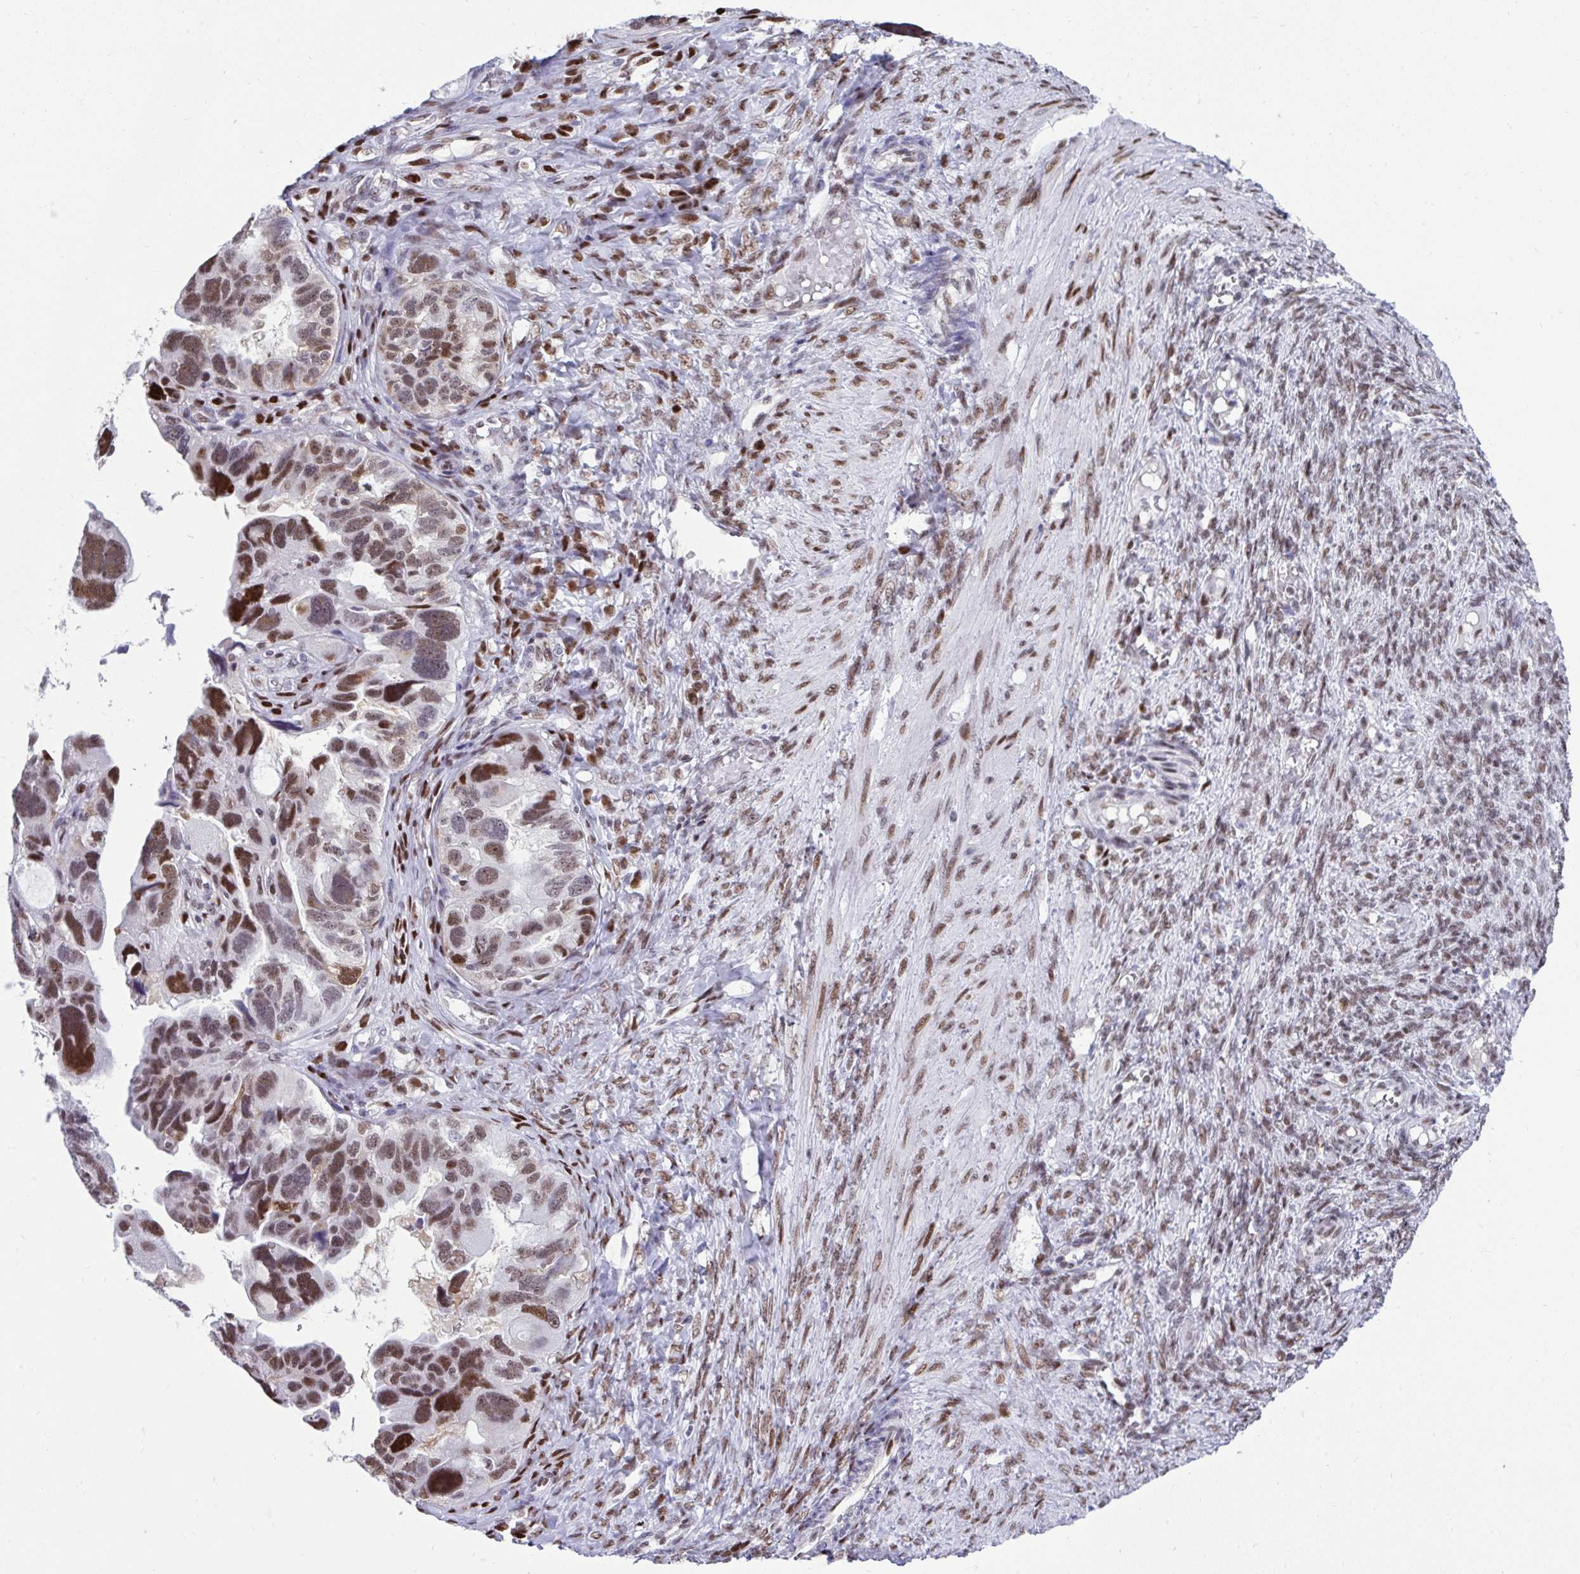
{"staining": {"intensity": "moderate", "quantity": ">75%", "location": "nuclear"}, "tissue": "ovarian cancer", "cell_type": "Tumor cells", "image_type": "cancer", "snomed": [{"axis": "morphology", "description": "Cystadenocarcinoma, serous, NOS"}, {"axis": "topography", "description": "Ovary"}], "caption": "A micrograph of serous cystadenocarcinoma (ovarian) stained for a protein shows moderate nuclear brown staining in tumor cells.", "gene": "SLC35C2", "patient": {"sex": "female", "age": 60}}